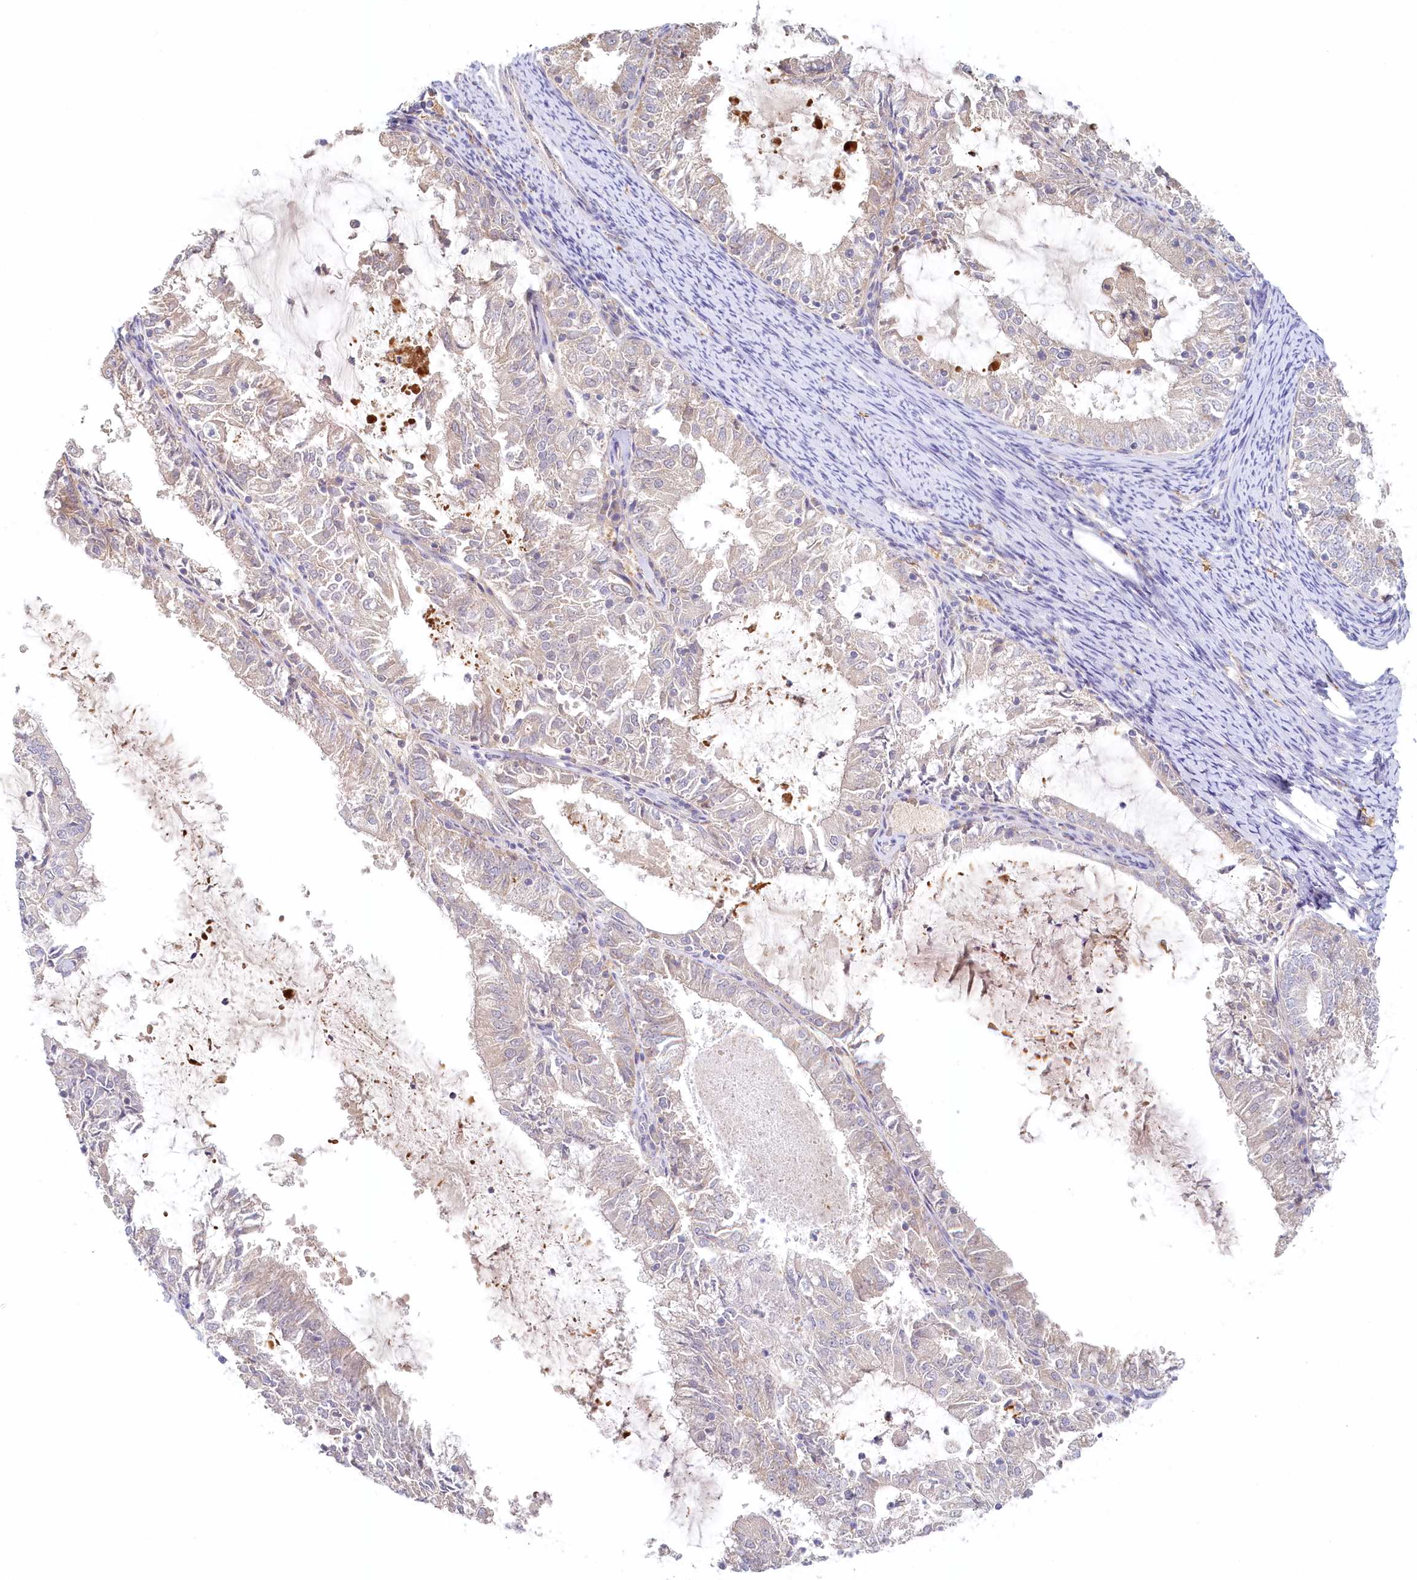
{"staining": {"intensity": "negative", "quantity": "none", "location": "none"}, "tissue": "endometrial cancer", "cell_type": "Tumor cells", "image_type": "cancer", "snomed": [{"axis": "morphology", "description": "Adenocarcinoma, NOS"}, {"axis": "topography", "description": "Endometrium"}], "caption": "Endometrial cancer (adenocarcinoma) was stained to show a protein in brown. There is no significant expression in tumor cells. Nuclei are stained in blue.", "gene": "VSIG1", "patient": {"sex": "female", "age": 57}}